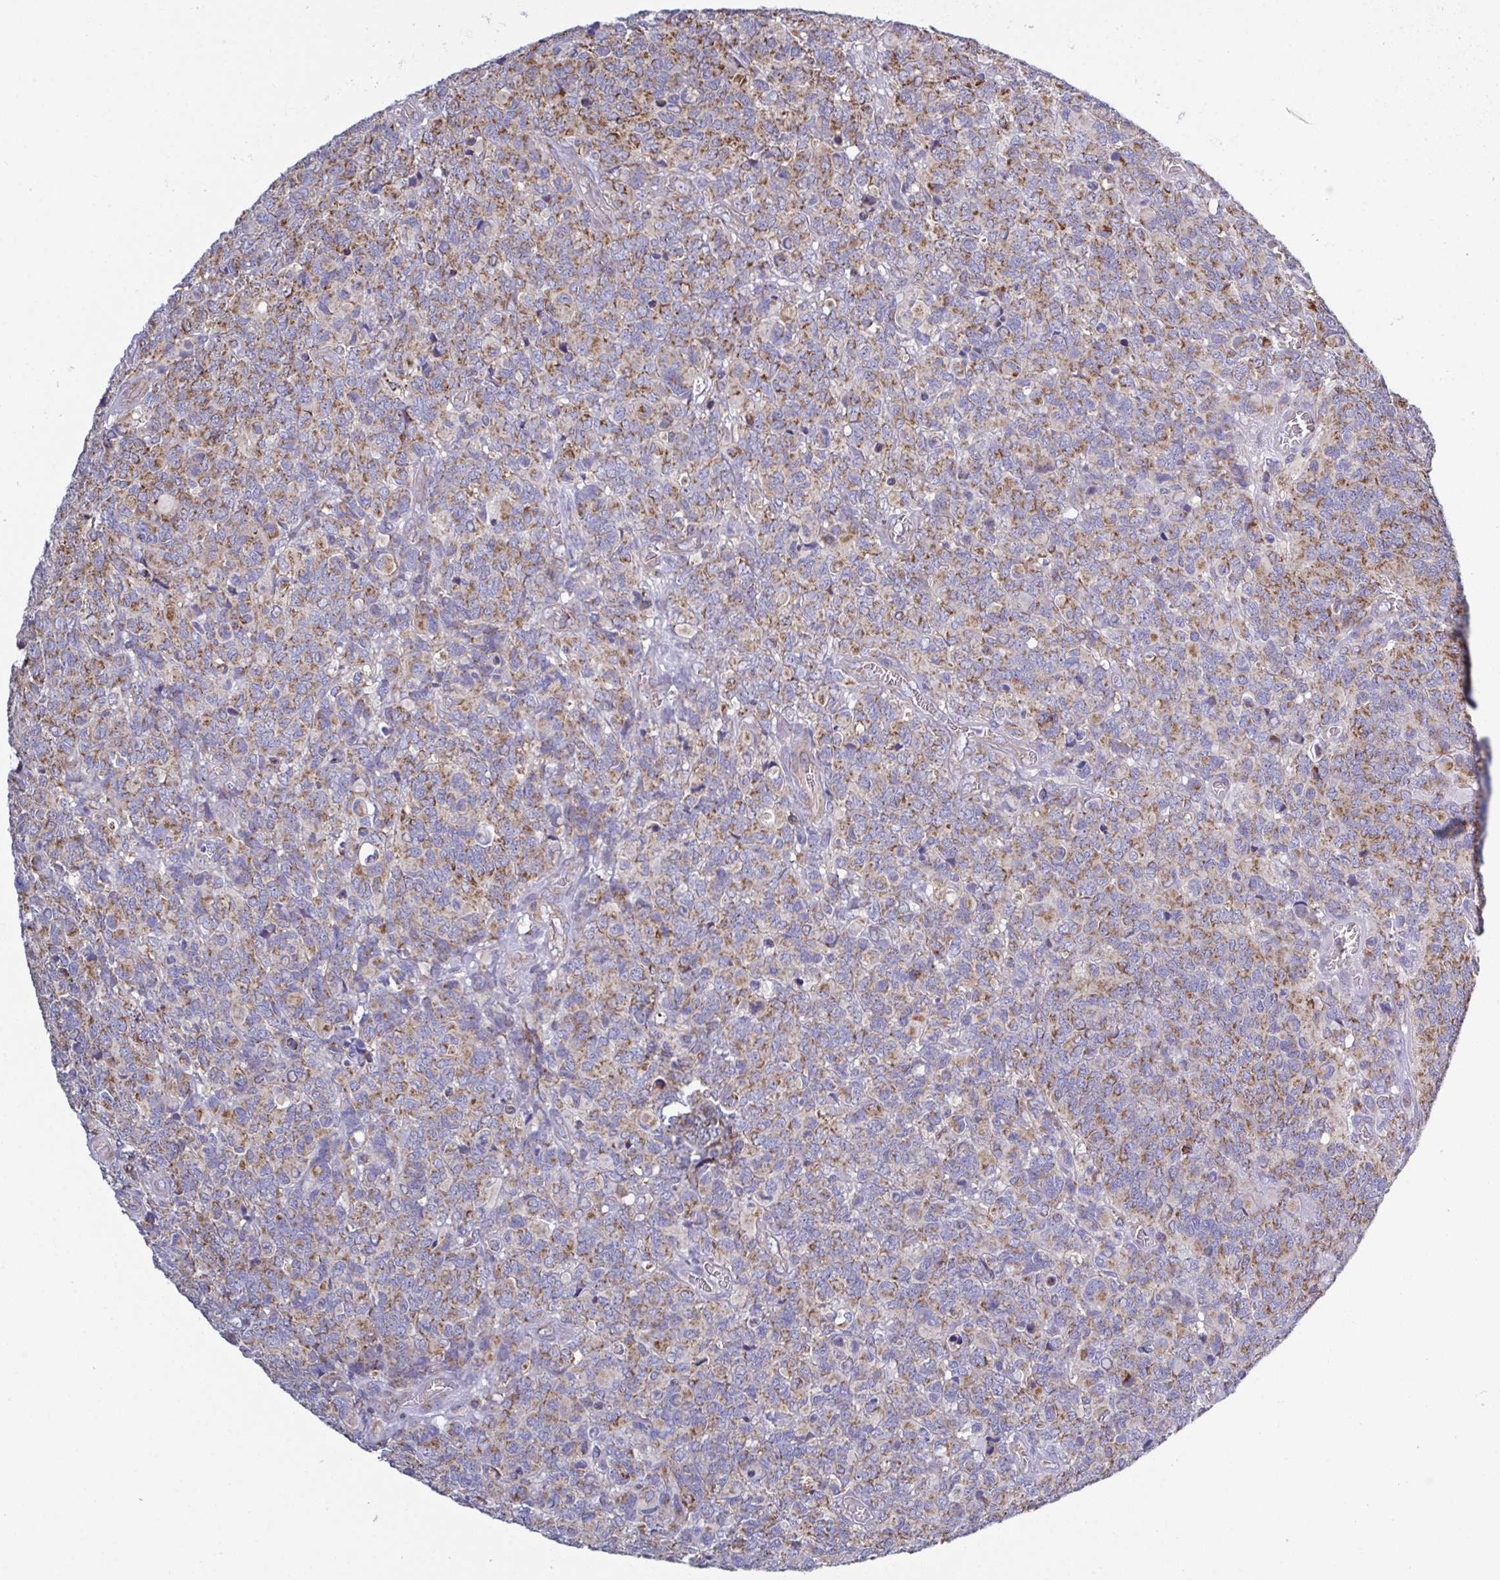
{"staining": {"intensity": "moderate", "quantity": ">75%", "location": "cytoplasmic/membranous"}, "tissue": "glioma", "cell_type": "Tumor cells", "image_type": "cancer", "snomed": [{"axis": "morphology", "description": "Glioma, malignant, High grade"}, {"axis": "topography", "description": "Brain"}], "caption": "About >75% of tumor cells in malignant high-grade glioma demonstrate moderate cytoplasmic/membranous protein staining as visualized by brown immunohistochemical staining.", "gene": "CSDE1", "patient": {"sex": "male", "age": 39}}